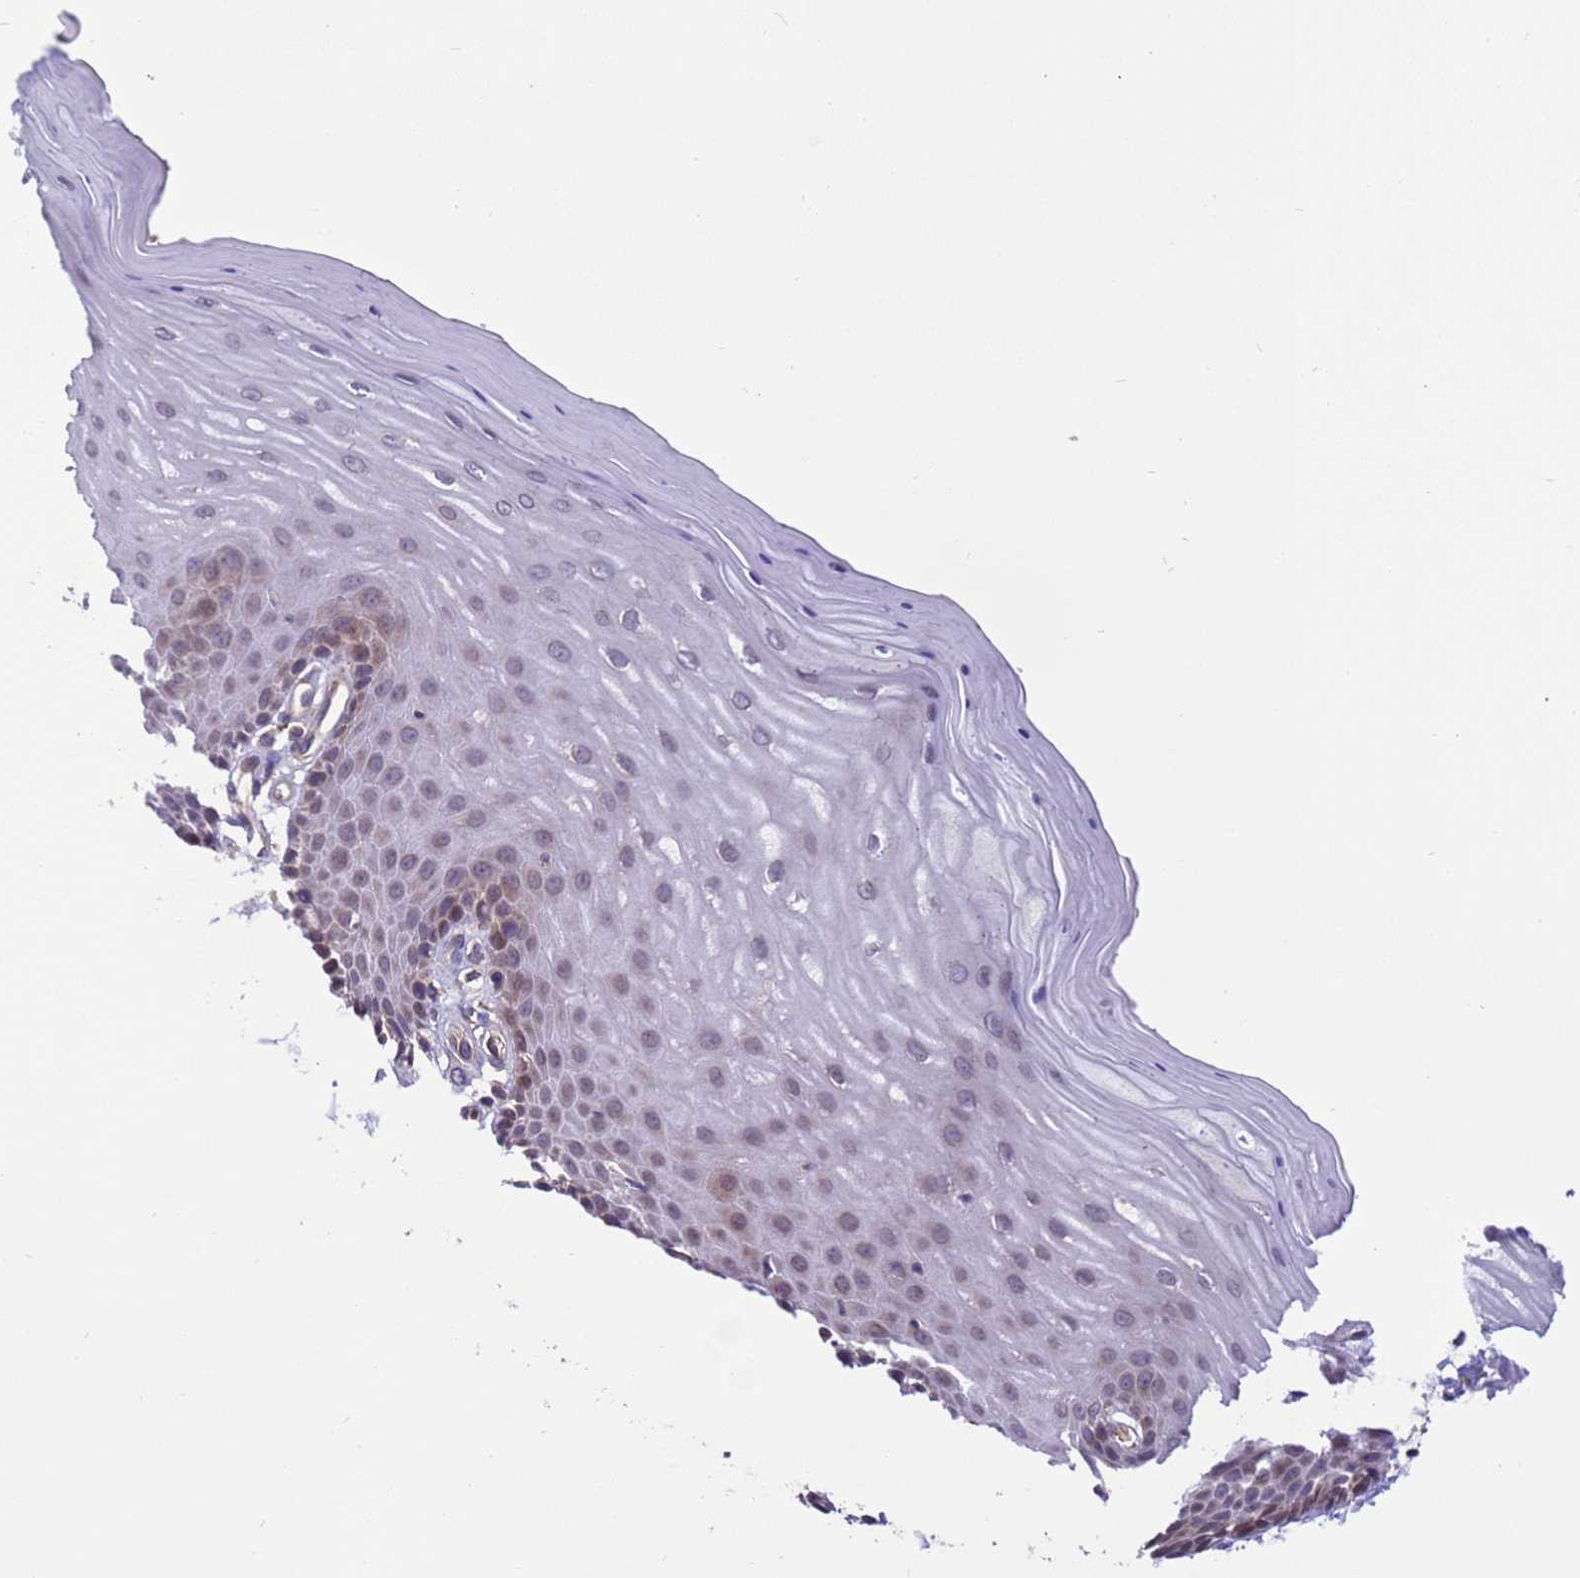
{"staining": {"intensity": "moderate", "quantity": "<25%", "location": "cytoplasmic/membranous"}, "tissue": "cervix", "cell_type": "Glandular cells", "image_type": "normal", "snomed": [{"axis": "morphology", "description": "Normal tissue, NOS"}, {"axis": "topography", "description": "Cervix"}], "caption": "Immunohistochemistry micrograph of benign cervix: cervix stained using IHC reveals low levels of moderate protein expression localized specifically in the cytoplasmic/membranous of glandular cells, appearing as a cytoplasmic/membranous brown color.", "gene": "ARHGAP12", "patient": {"sex": "female", "age": 55}}